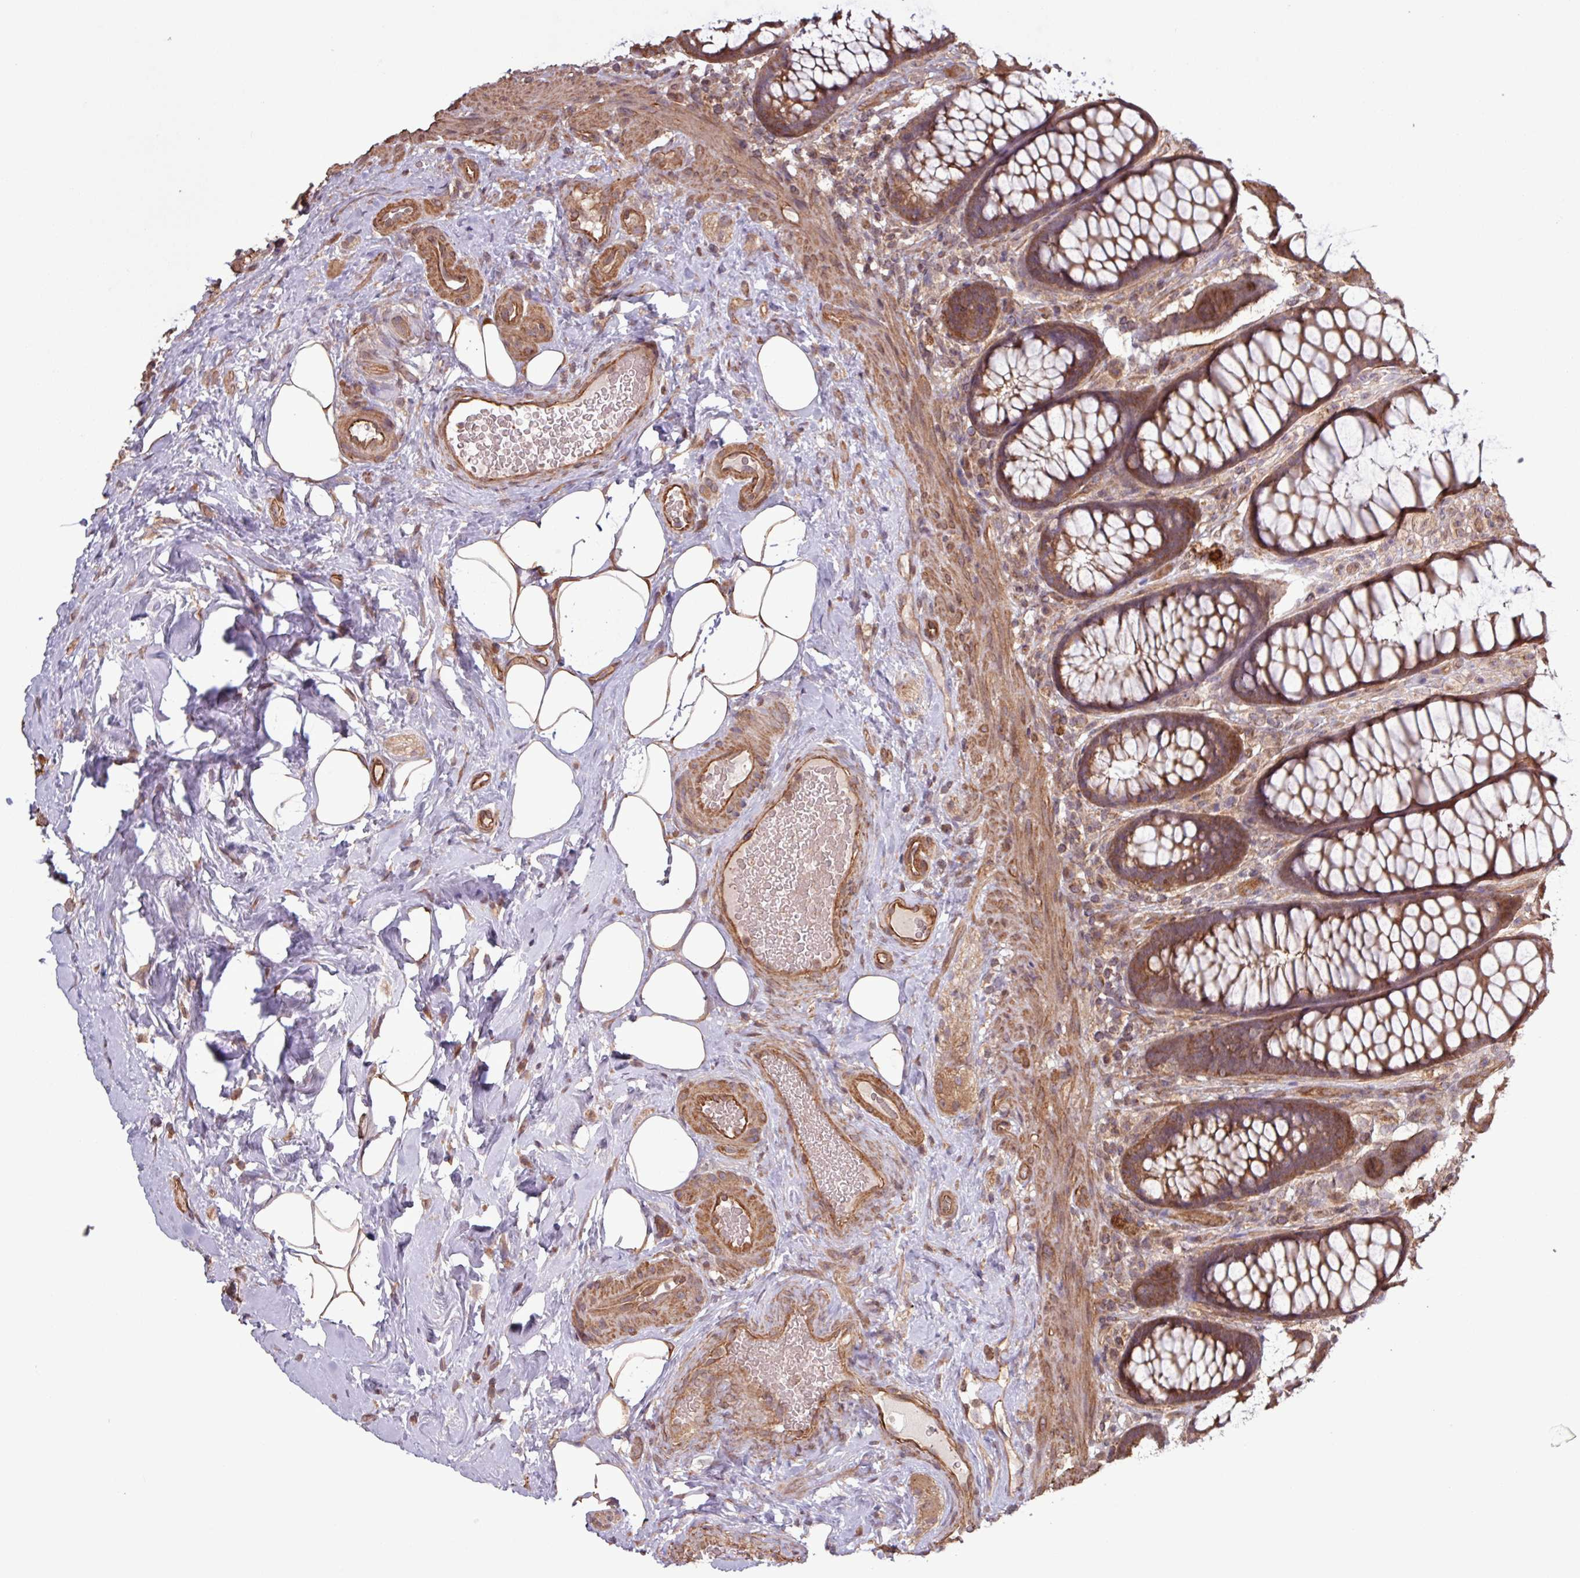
{"staining": {"intensity": "strong", "quantity": ">75%", "location": "cytoplasmic/membranous"}, "tissue": "rectum", "cell_type": "Glandular cells", "image_type": "normal", "snomed": [{"axis": "morphology", "description": "Normal tissue, NOS"}, {"axis": "topography", "description": "Rectum"}], "caption": "Glandular cells reveal strong cytoplasmic/membranous expression in approximately >75% of cells in benign rectum. The protein of interest is shown in brown color, while the nuclei are stained blue.", "gene": "TRABD2A", "patient": {"sex": "female", "age": 67}}